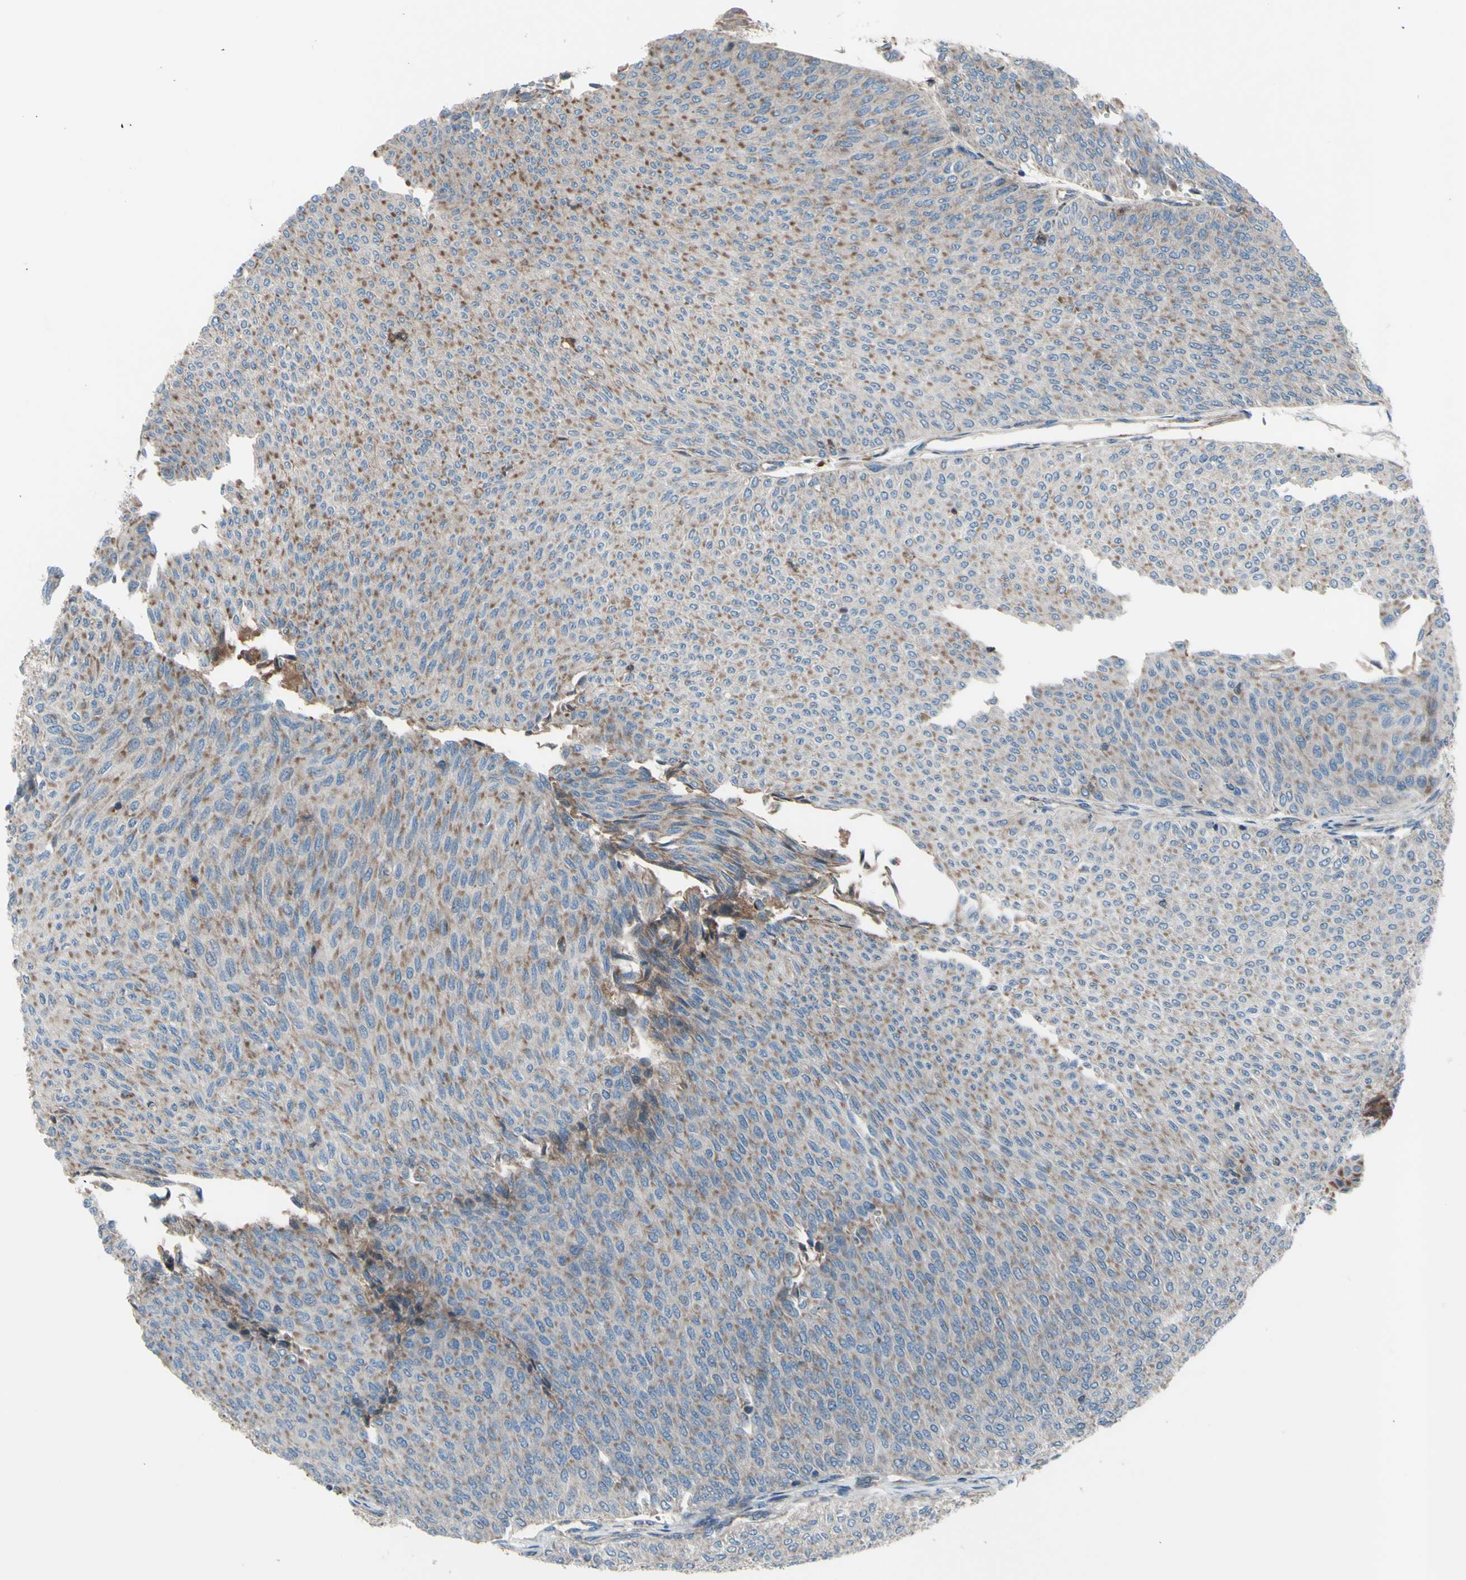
{"staining": {"intensity": "weak", "quantity": ">75%", "location": "cytoplasmic/membranous"}, "tissue": "urothelial cancer", "cell_type": "Tumor cells", "image_type": "cancer", "snomed": [{"axis": "morphology", "description": "Urothelial carcinoma, Low grade"}, {"axis": "topography", "description": "Urinary bladder"}], "caption": "Immunohistochemical staining of human urothelial carcinoma (low-grade) demonstrates low levels of weak cytoplasmic/membranous staining in about >75% of tumor cells. (IHC, brightfield microscopy, high magnification).", "gene": "EMC7", "patient": {"sex": "male", "age": 78}}